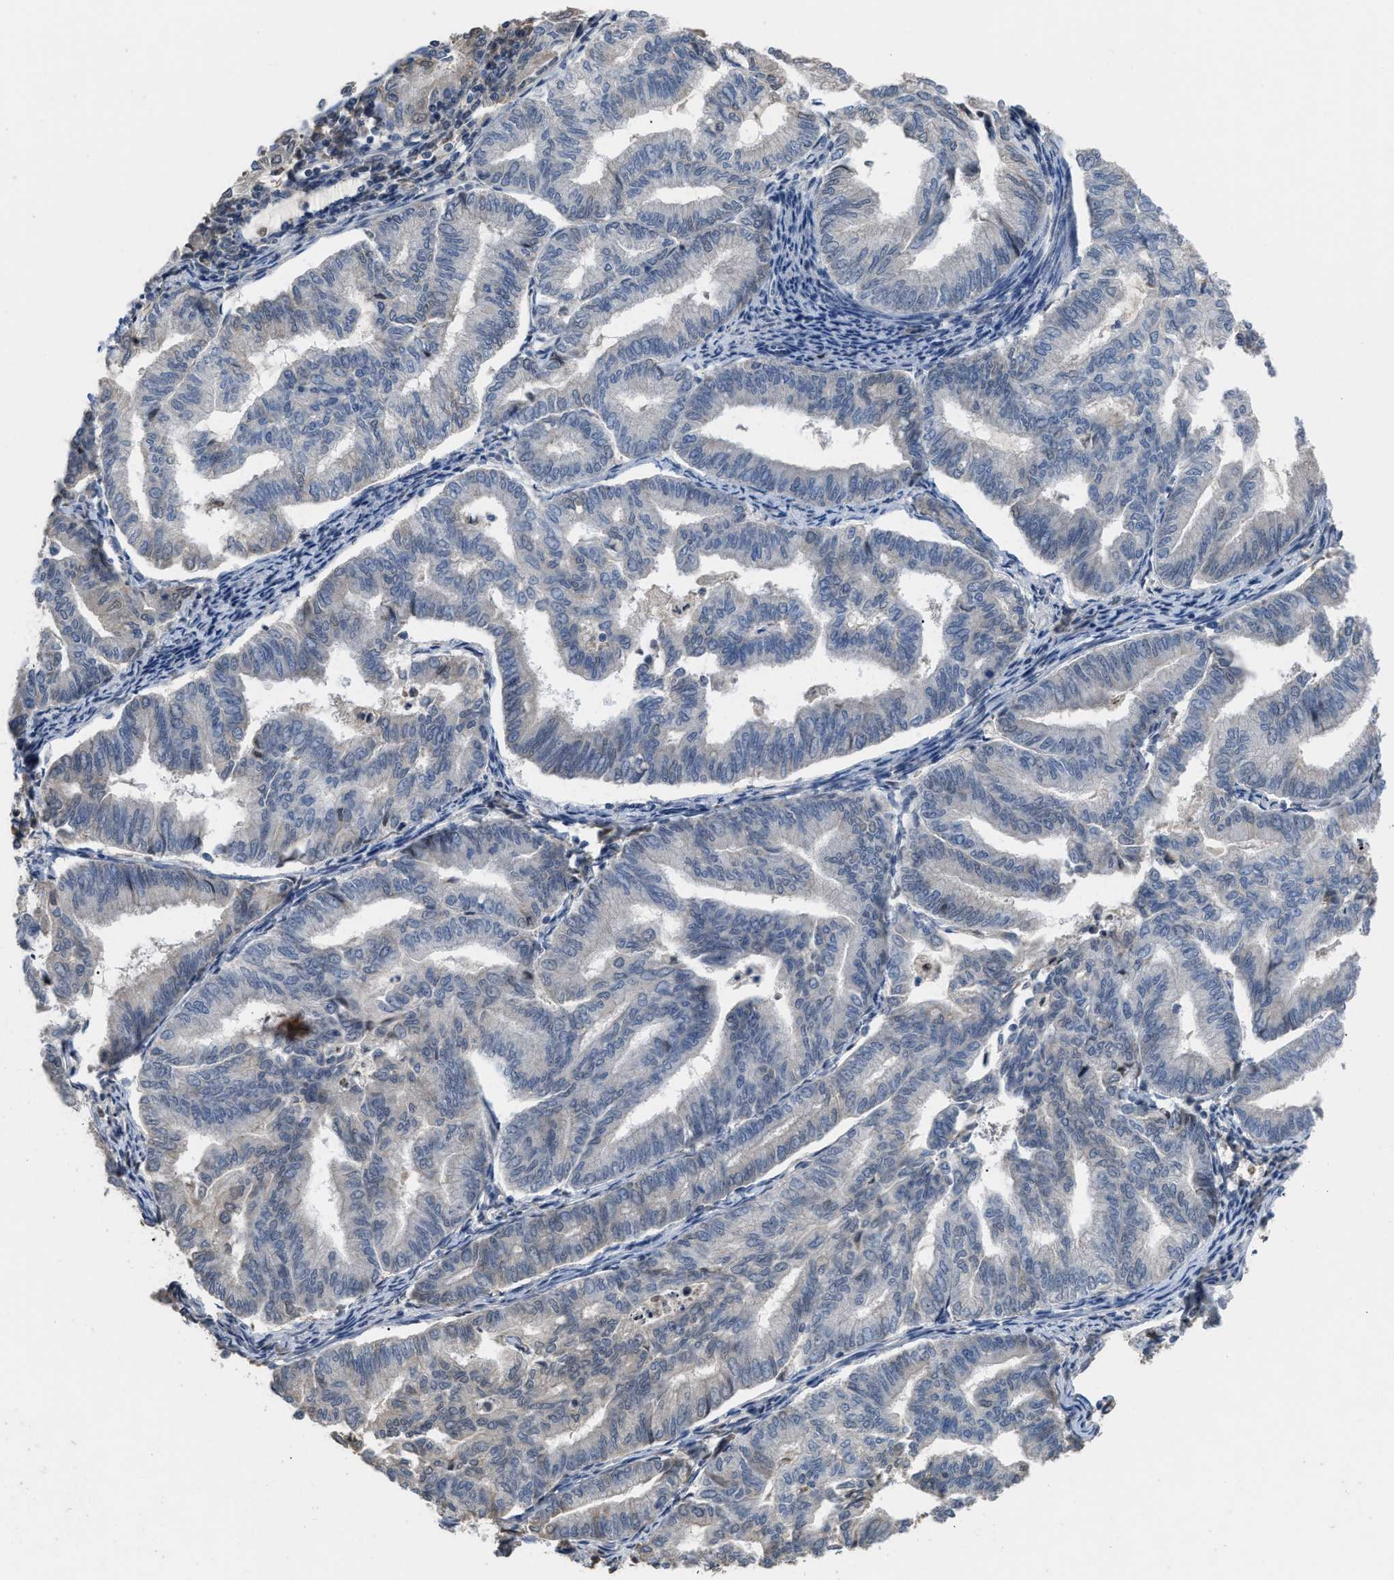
{"staining": {"intensity": "negative", "quantity": "none", "location": "none"}, "tissue": "endometrial cancer", "cell_type": "Tumor cells", "image_type": "cancer", "snomed": [{"axis": "morphology", "description": "Adenocarcinoma, NOS"}, {"axis": "topography", "description": "Endometrium"}], "caption": "This is a image of immunohistochemistry staining of endometrial cancer, which shows no positivity in tumor cells.", "gene": "SETDB1", "patient": {"sex": "female", "age": 79}}